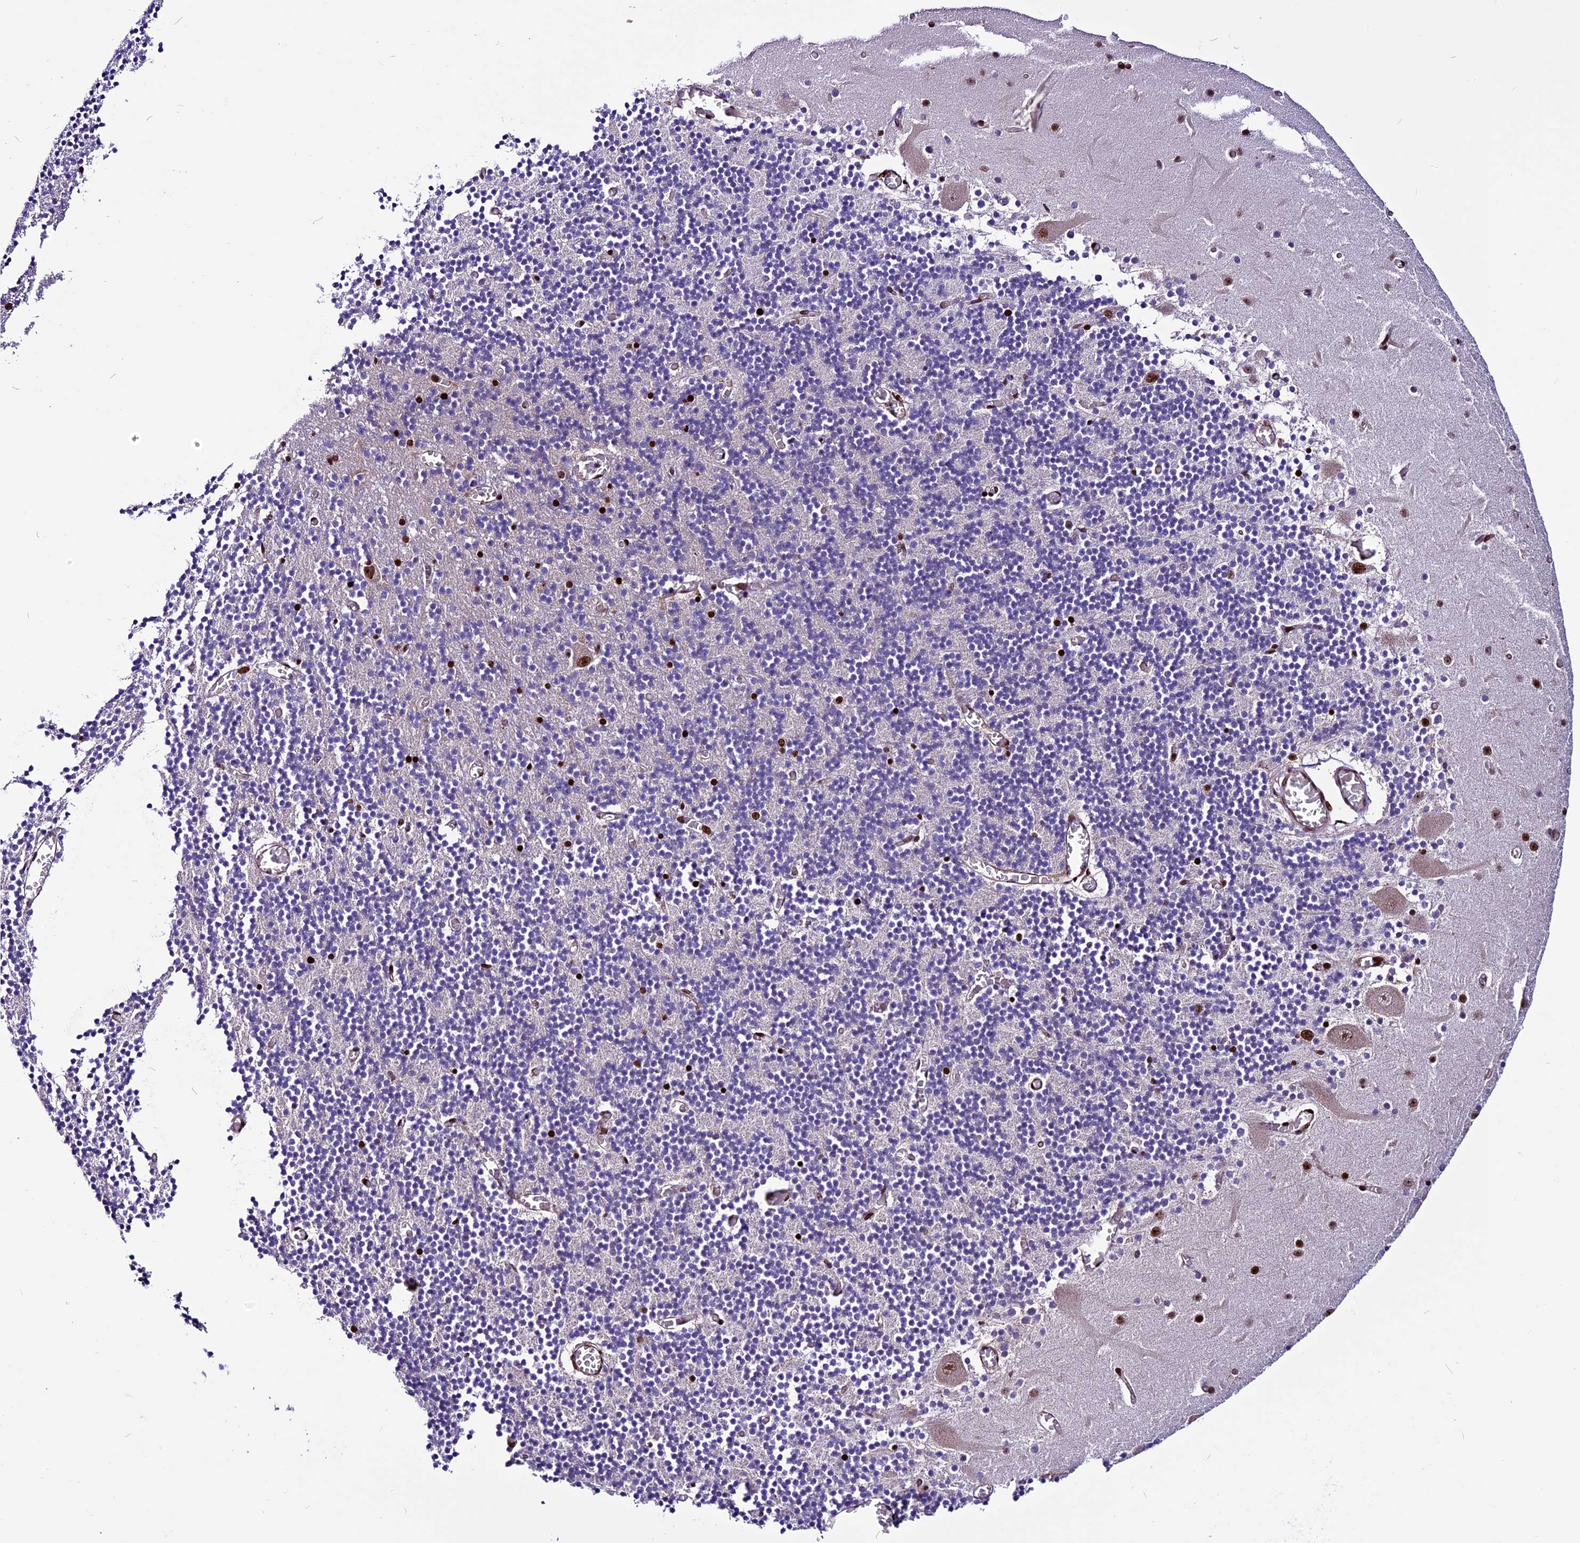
{"staining": {"intensity": "strong", "quantity": "<25%", "location": "nuclear"}, "tissue": "cerebellum", "cell_type": "Cells in granular layer", "image_type": "normal", "snomed": [{"axis": "morphology", "description": "Normal tissue, NOS"}, {"axis": "topography", "description": "Cerebellum"}], "caption": "Unremarkable cerebellum exhibits strong nuclear expression in about <25% of cells in granular layer.", "gene": "RINL", "patient": {"sex": "female", "age": 28}}